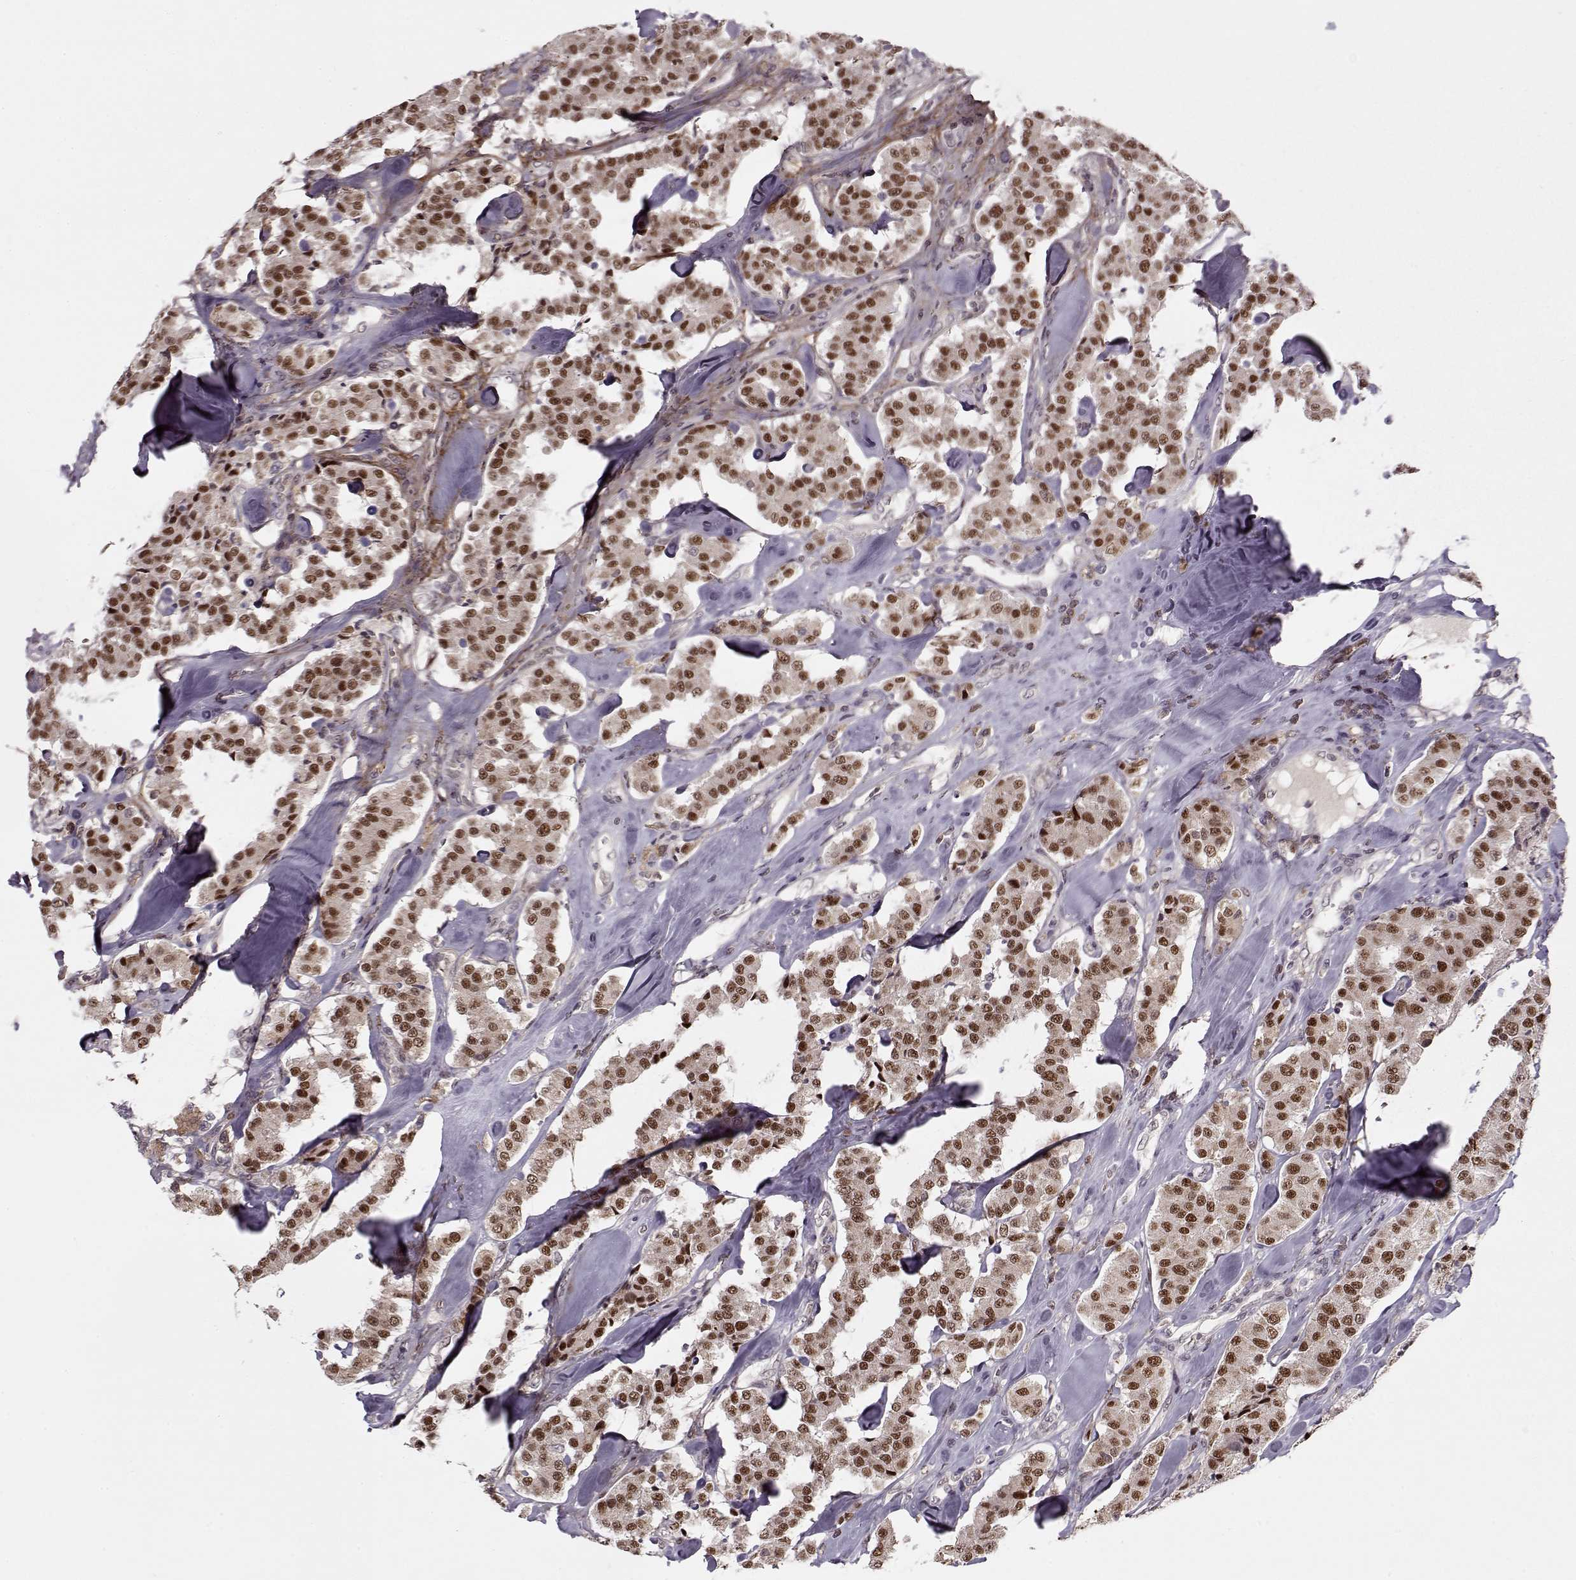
{"staining": {"intensity": "strong", "quantity": ">75%", "location": "nuclear"}, "tissue": "carcinoid", "cell_type": "Tumor cells", "image_type": "cancer", "snomed": [{"axis": "morphology", "description": "Carcinoid, malignant, NOS"}, {"axis": "topography", "description": "Pancreas"}], "caption": "Immunohistochemical staining of carcinoid (malignant) displays high levels of strong nuclear protein positivity in about >75% of tumor cells.", "gene": "DENND4B", "patient": {"sex": "male", "age": 41}}